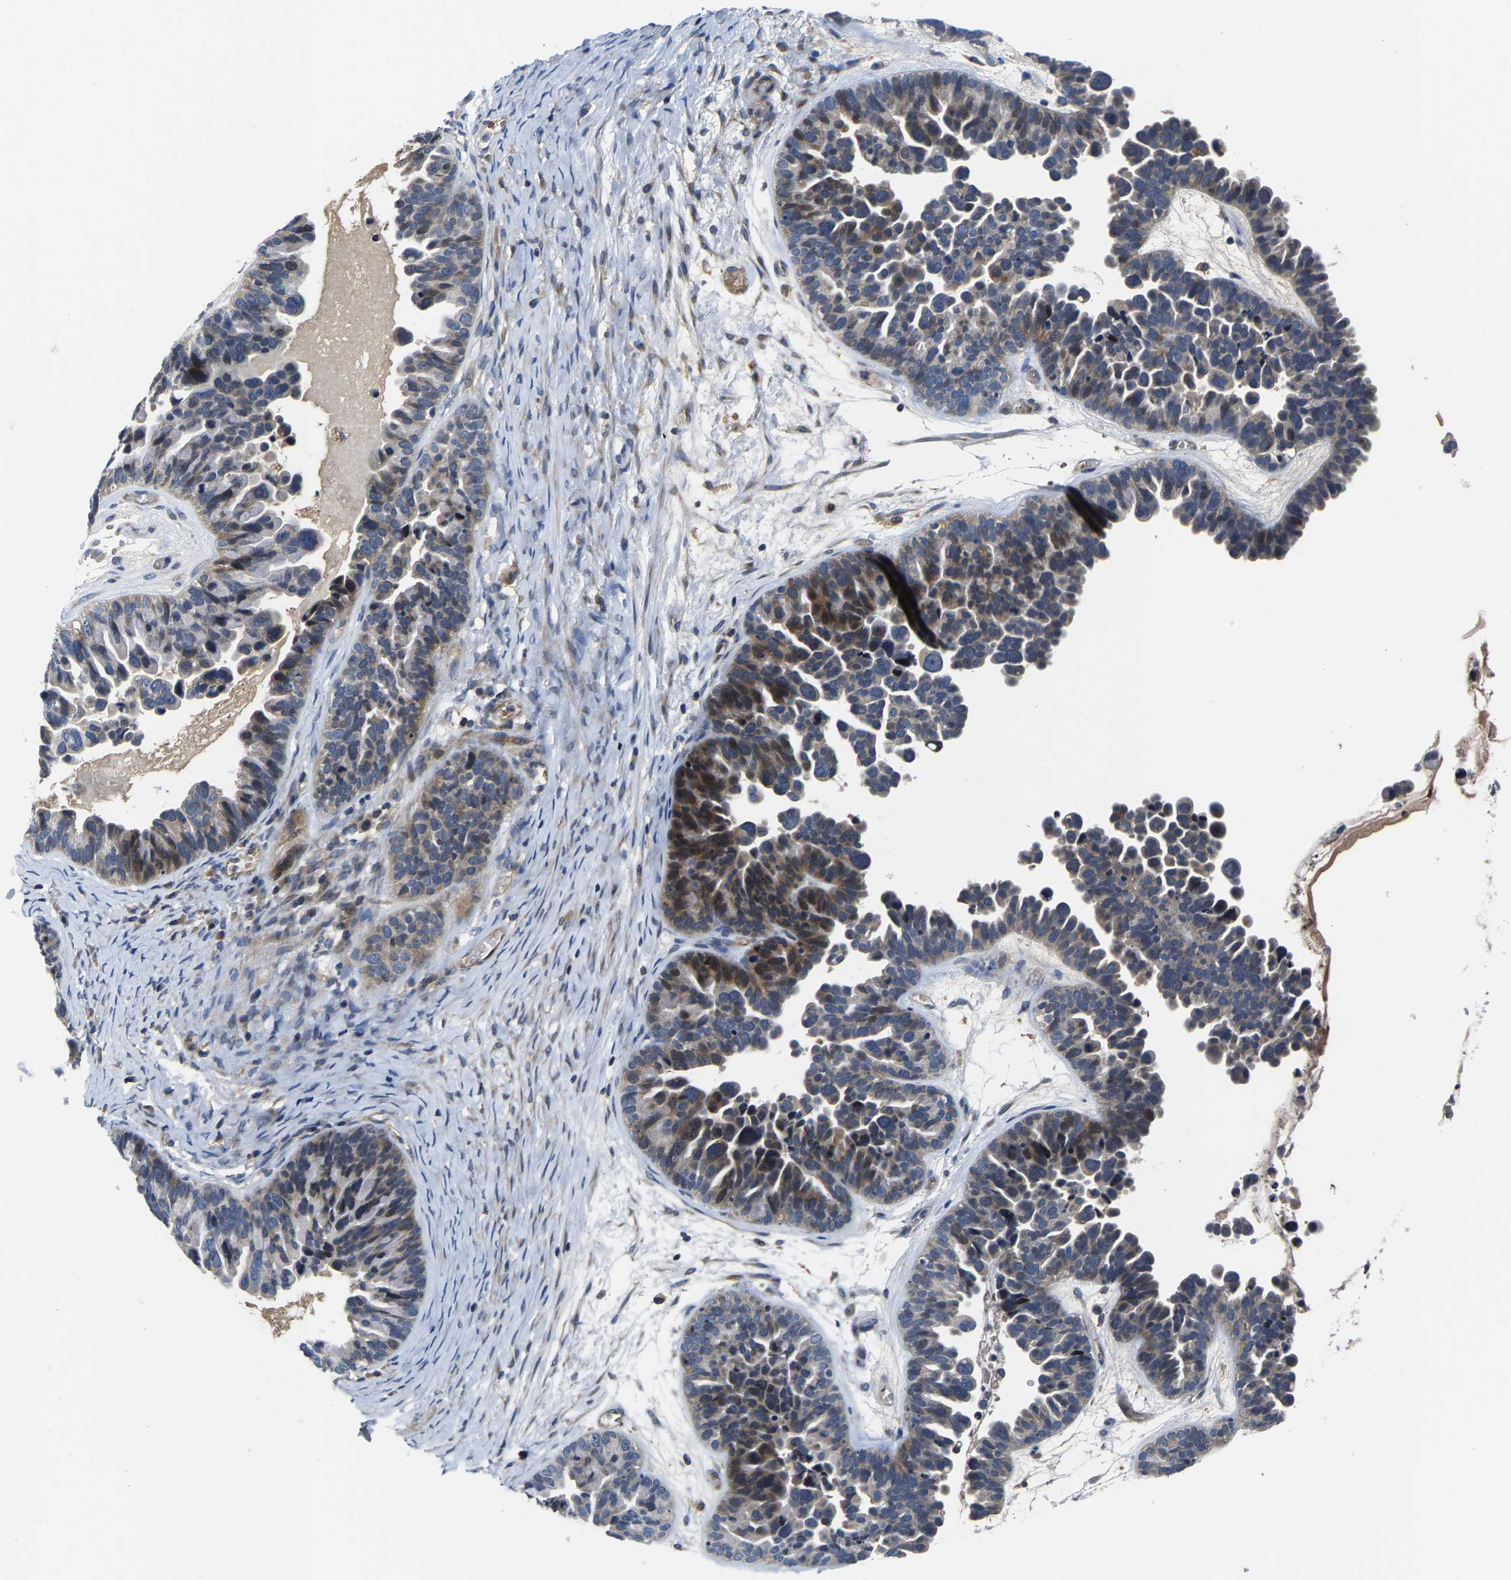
{"staining": {"intensity": "moderate", "quantity": "<25%", "location": "cytoplasmic/membranous"}, "tissue": "ovarian cancer", "cell_type": "Tumor cells", "image_type": "cancer", "snomed": [{"axis": "morphology", "description": "Cystadenocarcinoma, serous, NOS"}, {"axis": "topography", "description": "Ovary"}], "caption": "Immunohistochemistry of ovarian cancer (serous cystadenocarcinoma) displays low levels of moderate cytoplasmic/membranous positivity in approximately <25% of tumor cells. (brown staining indicates protein expression, while blue staining denotes nuclei).", "gene": "AGBL3", "patient": {"sex": "female", "age": 56}}